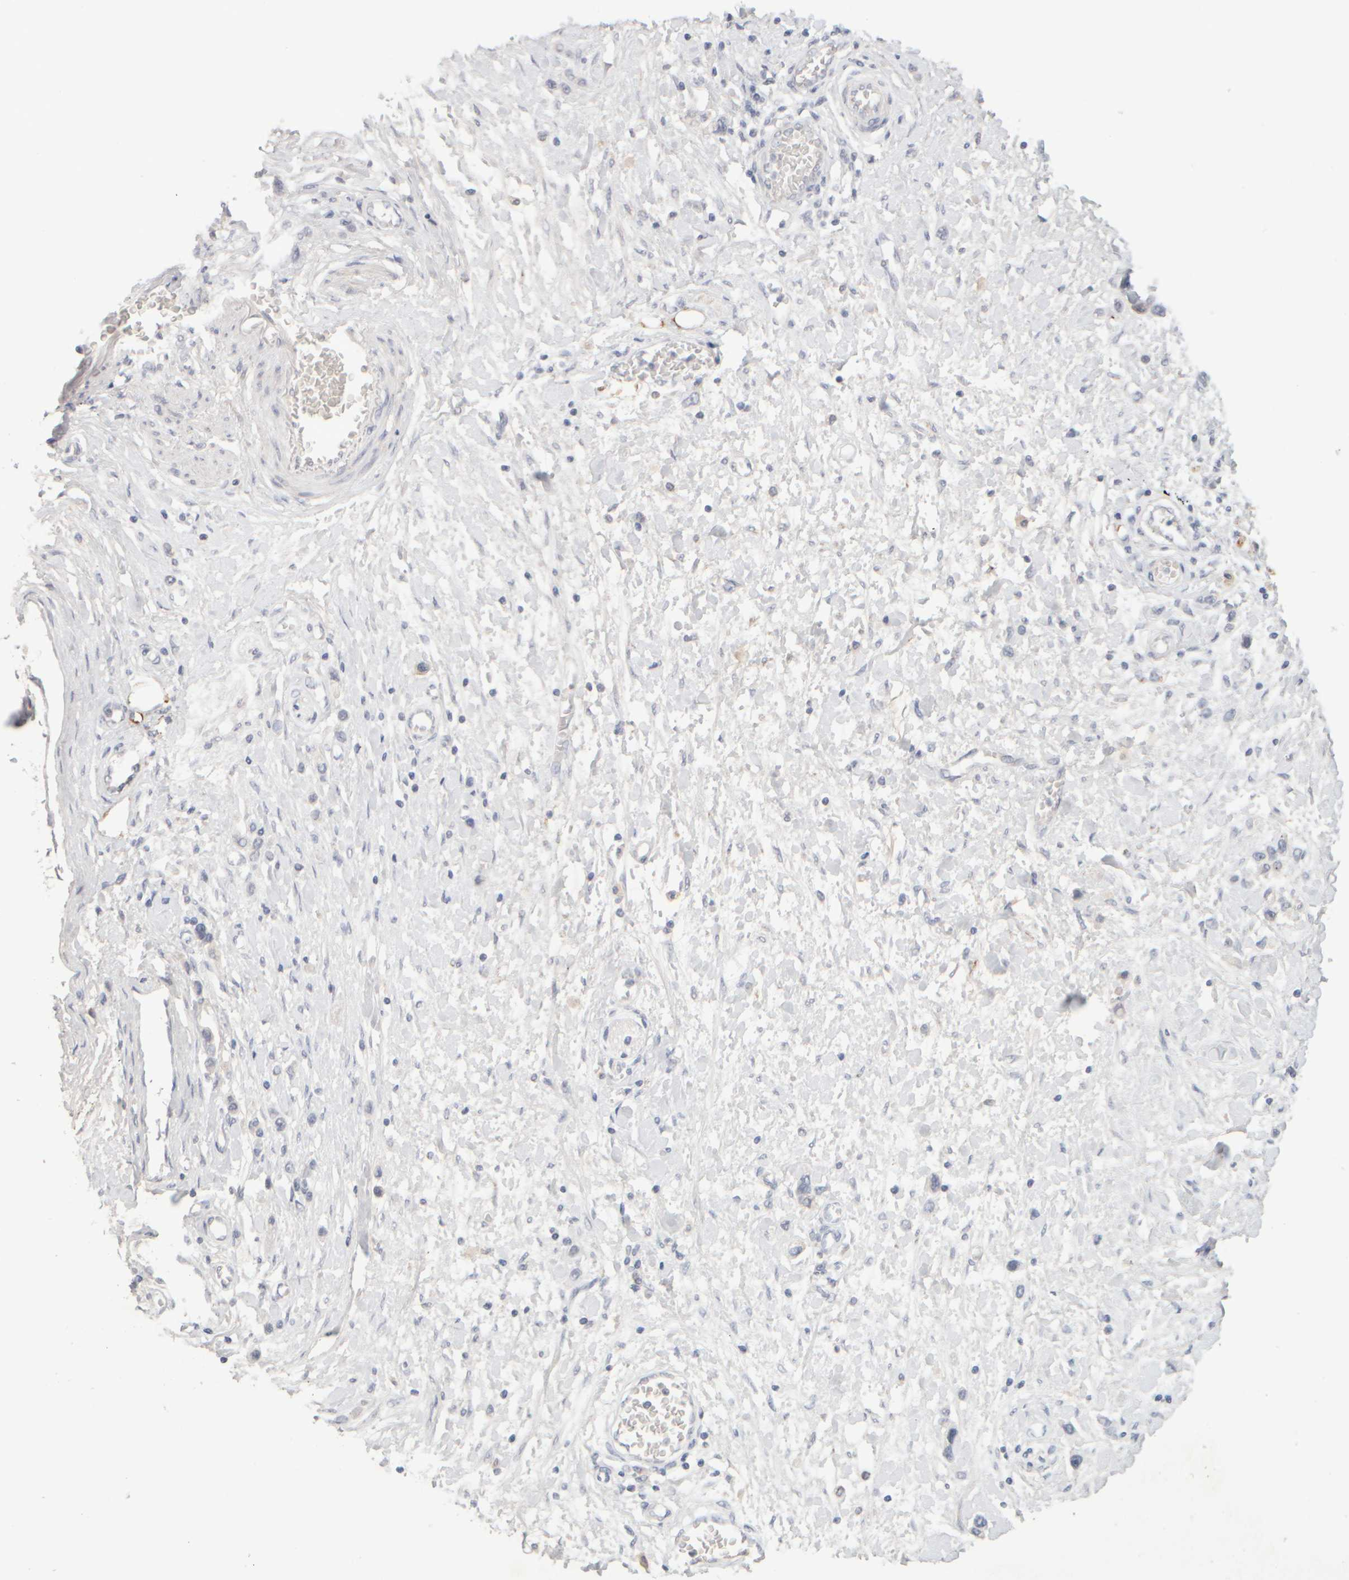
{"staining": {"intensity": "negative", "quantity": "none", "location": "none"}, "tissue": "stomach cancer", "cell_type": "Tumor cells", "image_type": "cancer", "snomed": [{"axis": "morphology", "description": "Adenocarcinoma, NOS"}, {"axis": "topography", "description": "Stomach"}], "caption": "Stomach adenocarcinoma stained for a protein using immunohistochemistry (IHC) shows no expression tumor cells.", "gene": "ZNF112", "patient": {"sex": "female", "age": 65}}